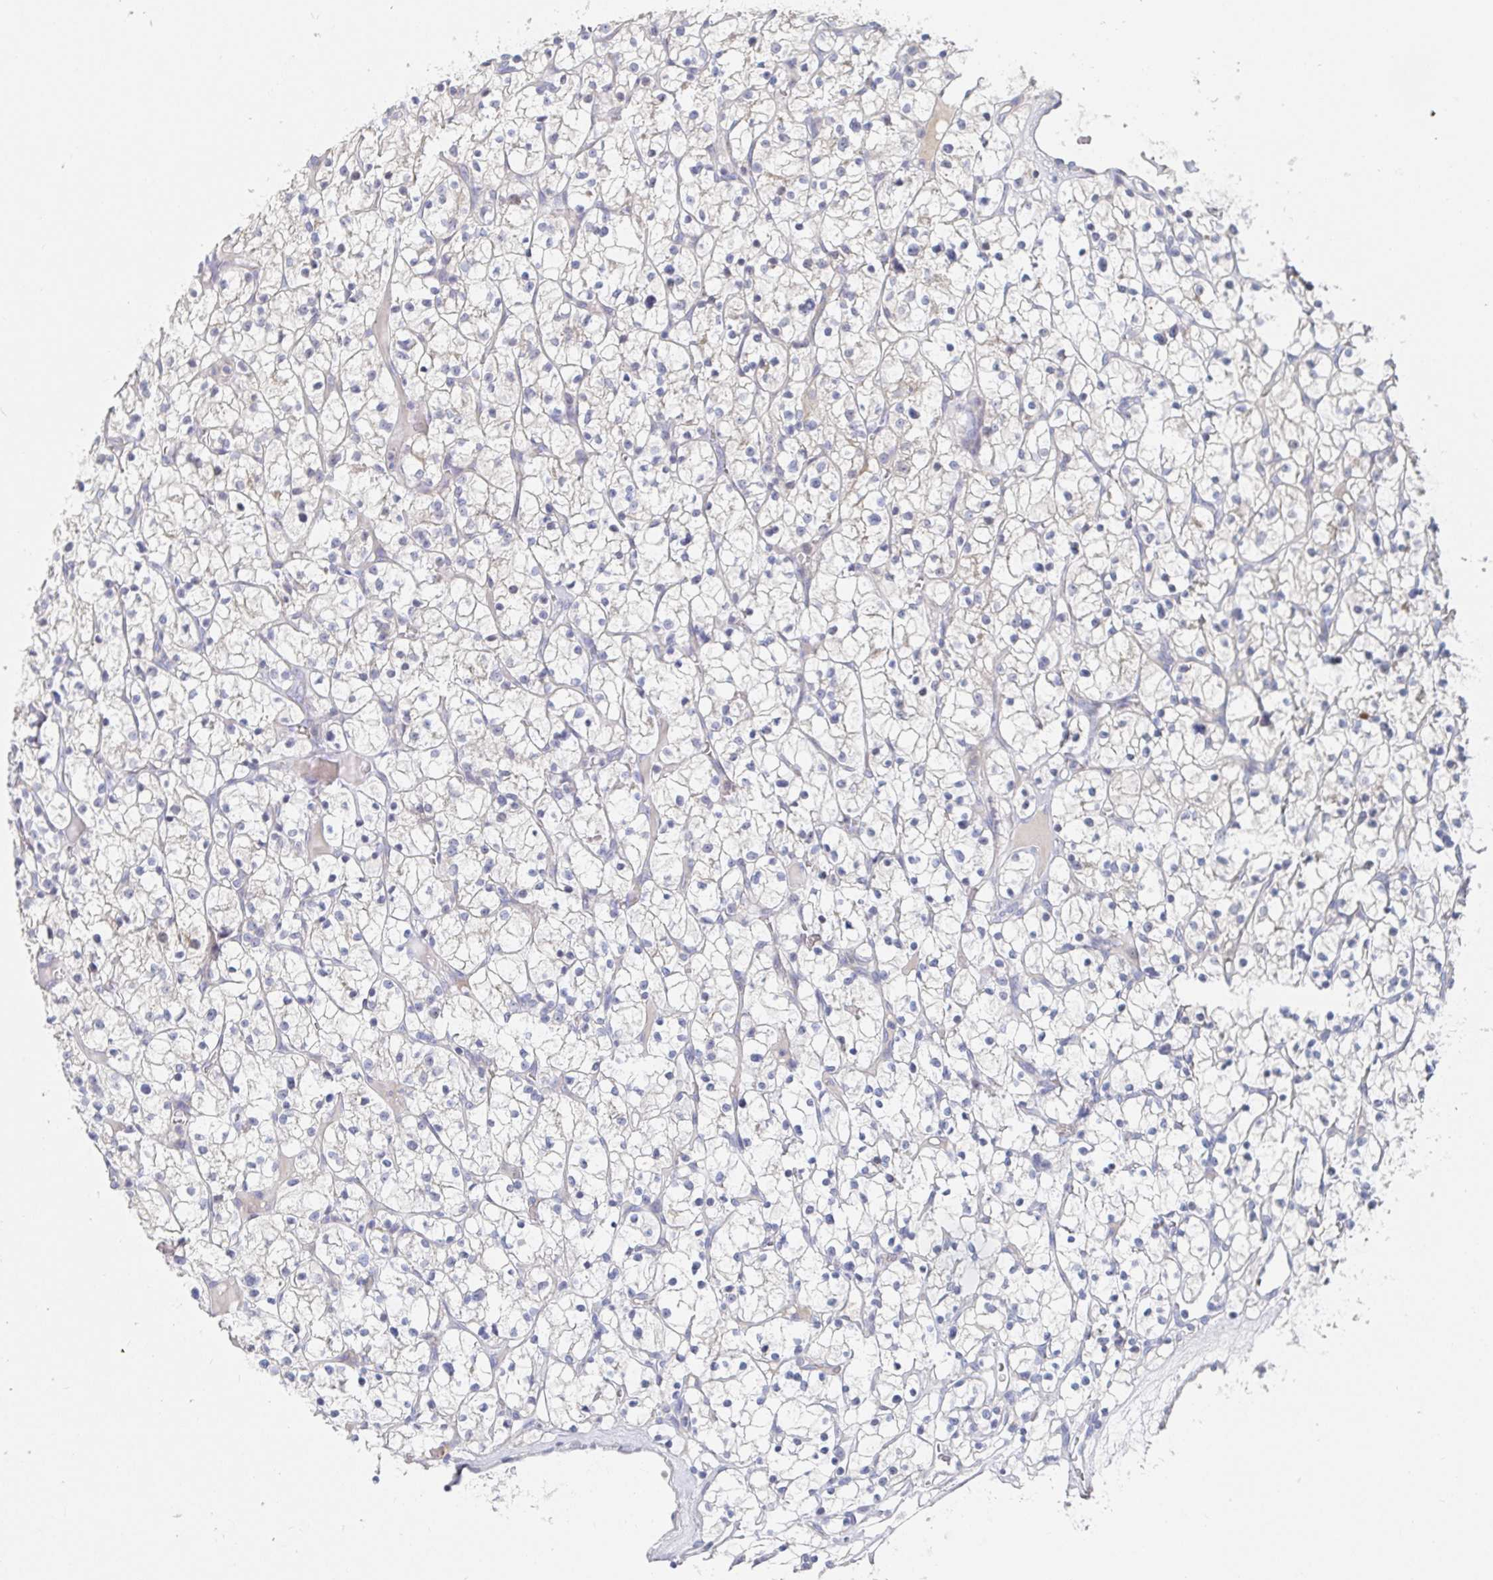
{"staining": {"intensity": "weak", "quantity": "<25%", "location": "cytoplasmic/membranous"}, "tissue": "renal cancer", "cell_type": "Tumor cells", "image_type": "cancer", "snomed": [{"axis": "morphology", "description": "Adenocarcinoma, NOS"}, {"axis": "topography", "description": "Kidney"}], "caption": "Renal cancer stained for a protein using IHC displays no staining tumor cells.", "gene": "ZNF430", "patient": {"sex": "female", "age": 64}}